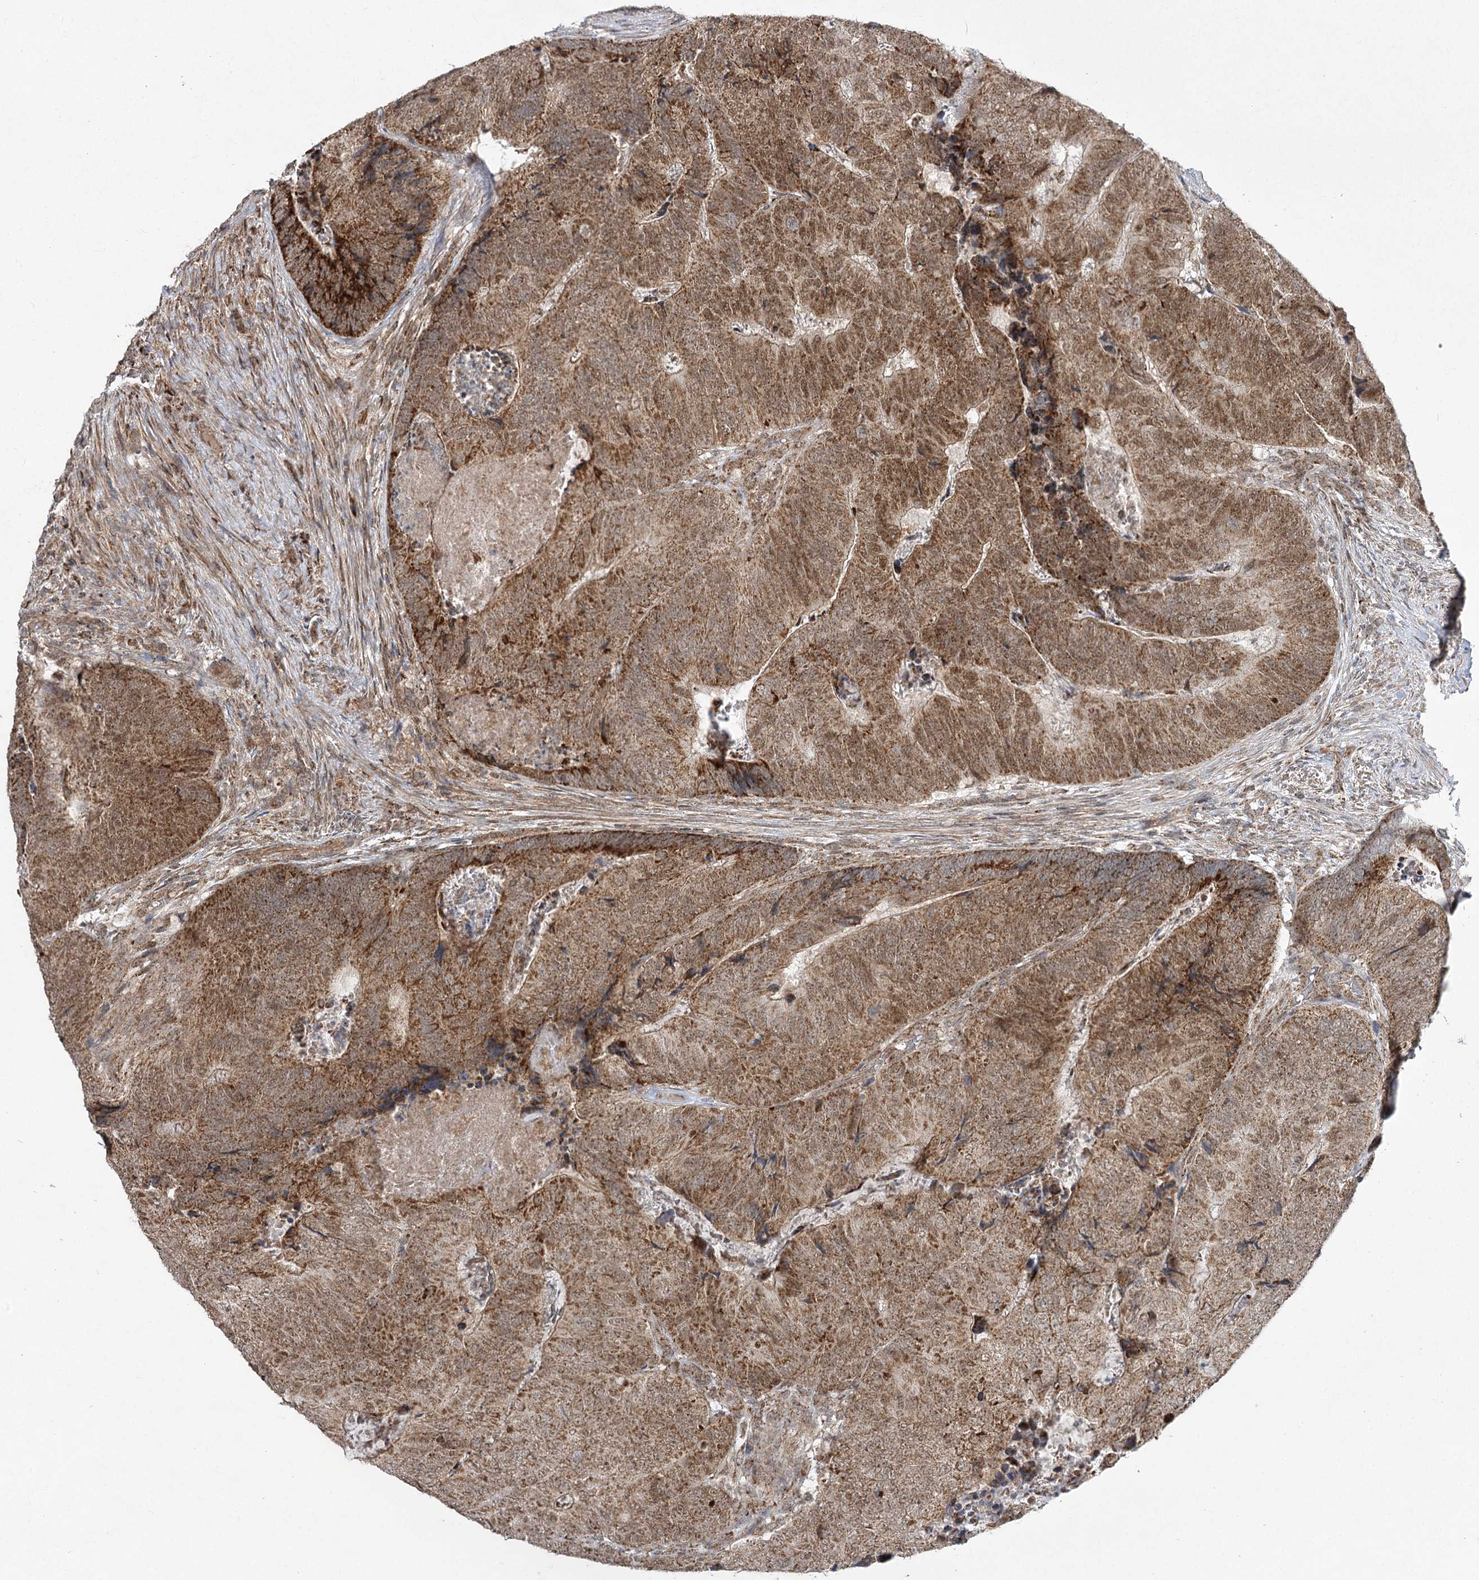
{"staining": {"intensity": "moderate", "quantity": ">75%", "location": "cytoplasmic/membranous,nuclear"}, "tissue": "colorectal cancer", "cell_type": "Tumor cells", "image_type": "cancer", "snomed": [{"axis": "morphology", "description": "Adenocarcinoma, NOS"}, {"axis": "topography", "description": "Colon"}], "caption": "Immunohistochemical staining of human colorectal adenocarcinoma shows medium levels of moderate cytoplasmic/membranous and nuclear expression in approximately >75% of tumor cells.", "gene": "SLC4A1AP", "patient": {"sex": "female", "age": 67}}